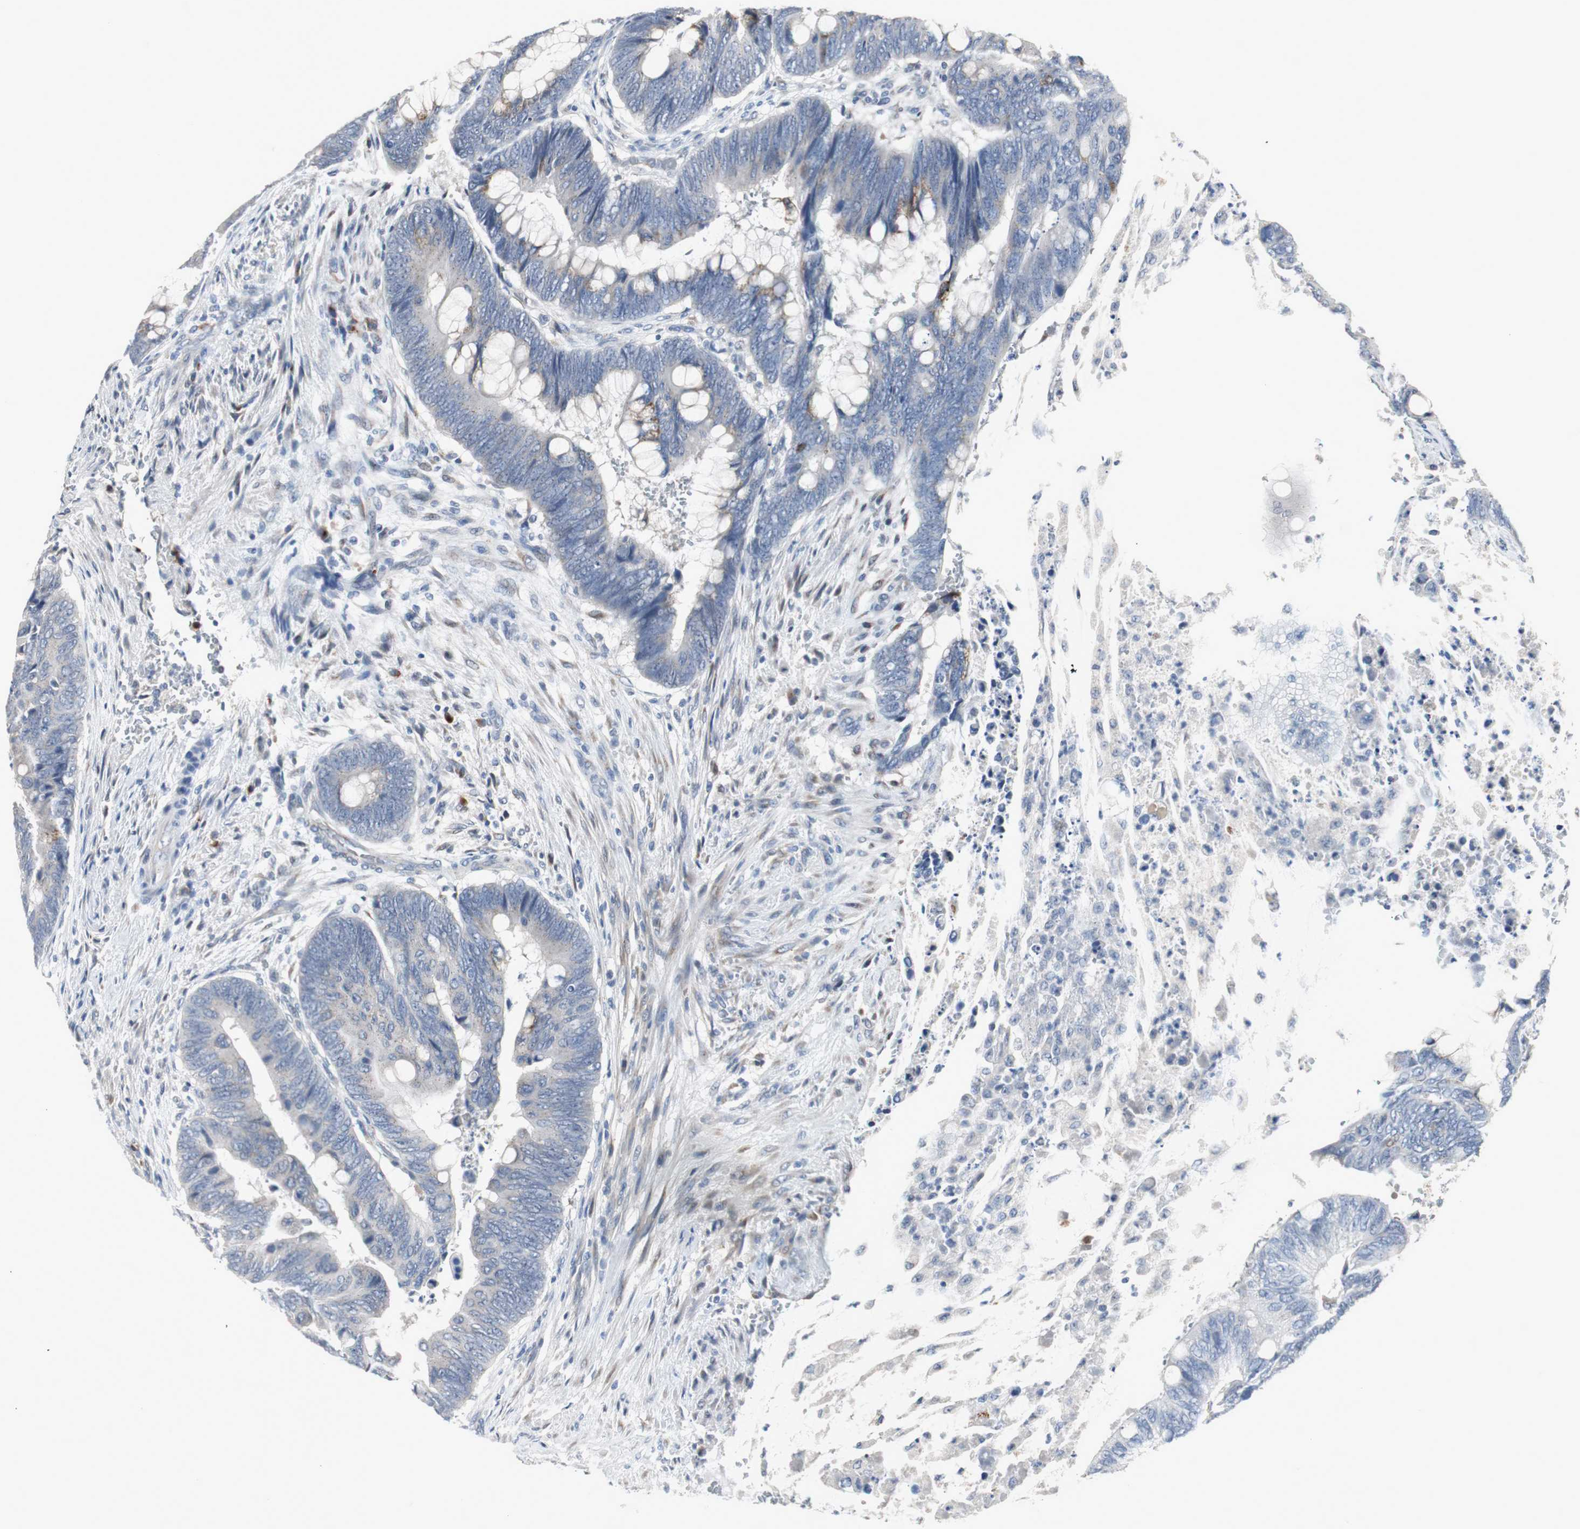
{"staining": {"intensity": "moderate", "quantity": "<25%", "location": "cytoplasmic/membranous"}, "tissue": "colorectal cancer", "cell_type": "Tumor cells", "image_type": "cancer", "snomed": [{"axis": "morphology", "description": "Normal tissue, NOS"}, {"axis": "morphology", "description": "Adenocarcinoma, NOS"}, {"axis": "topography", "description": "Rectum"}], "caption": "A micrograph of human adenocarcinoma (colorectal) stained for a protein demonstrates moderate cytoplasmic/membranous brown staining in tumor cells. The staining was performed using DAB to visualize the protein expression in brown, while the nuclei were stained in blue with hematoxylin (Magnification: 20x).", "gene": "SOX30", "patient": {"sex": "male", "age": 92}}